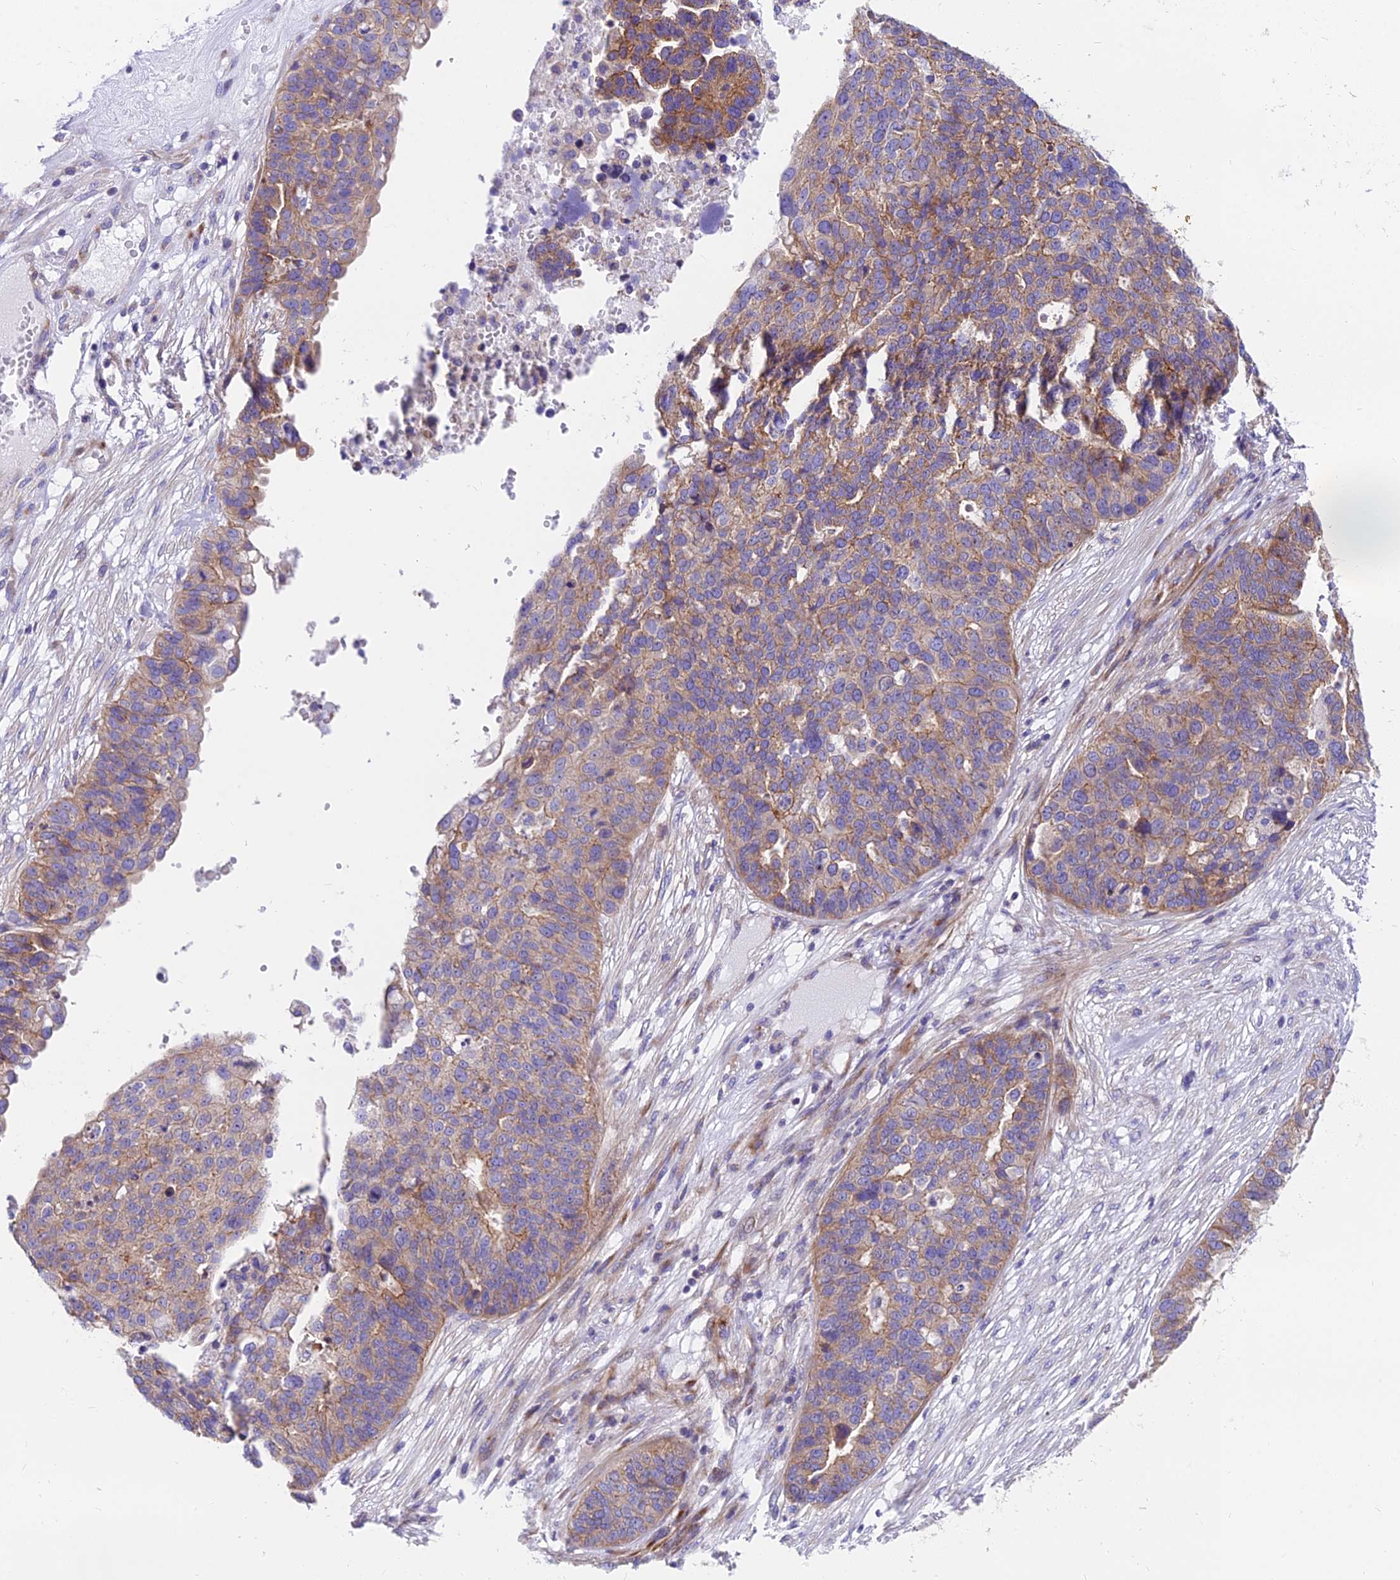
{"staining": {"intensity": "moderate", "quantity": "25%-75%", "location": "cytoplasmic/membranous"}, "tissue": "ovarian cancer", "cell_type": "Tumor cells", "image_type": "cancer", "snomed": [{"axis": "morphology", "description": "Cystadenocarcinoma, serous, NOS"}, {"axis": "topography", "description": "Ovary"}], "caption": "The micrograph shows a brown stain indicating the presence of a protein in the cytoplasmic/membranous of tumor cells in ovarian cancer (serous cystadenocarcinoma). The staining was performed using DAB to visualize the protein expression in brown, while the nuclei were stained in blue with hematoxylin (Magnification: 20x).", "gene": "MVB12A", "patient": {"sex": "female", "age": 59}}